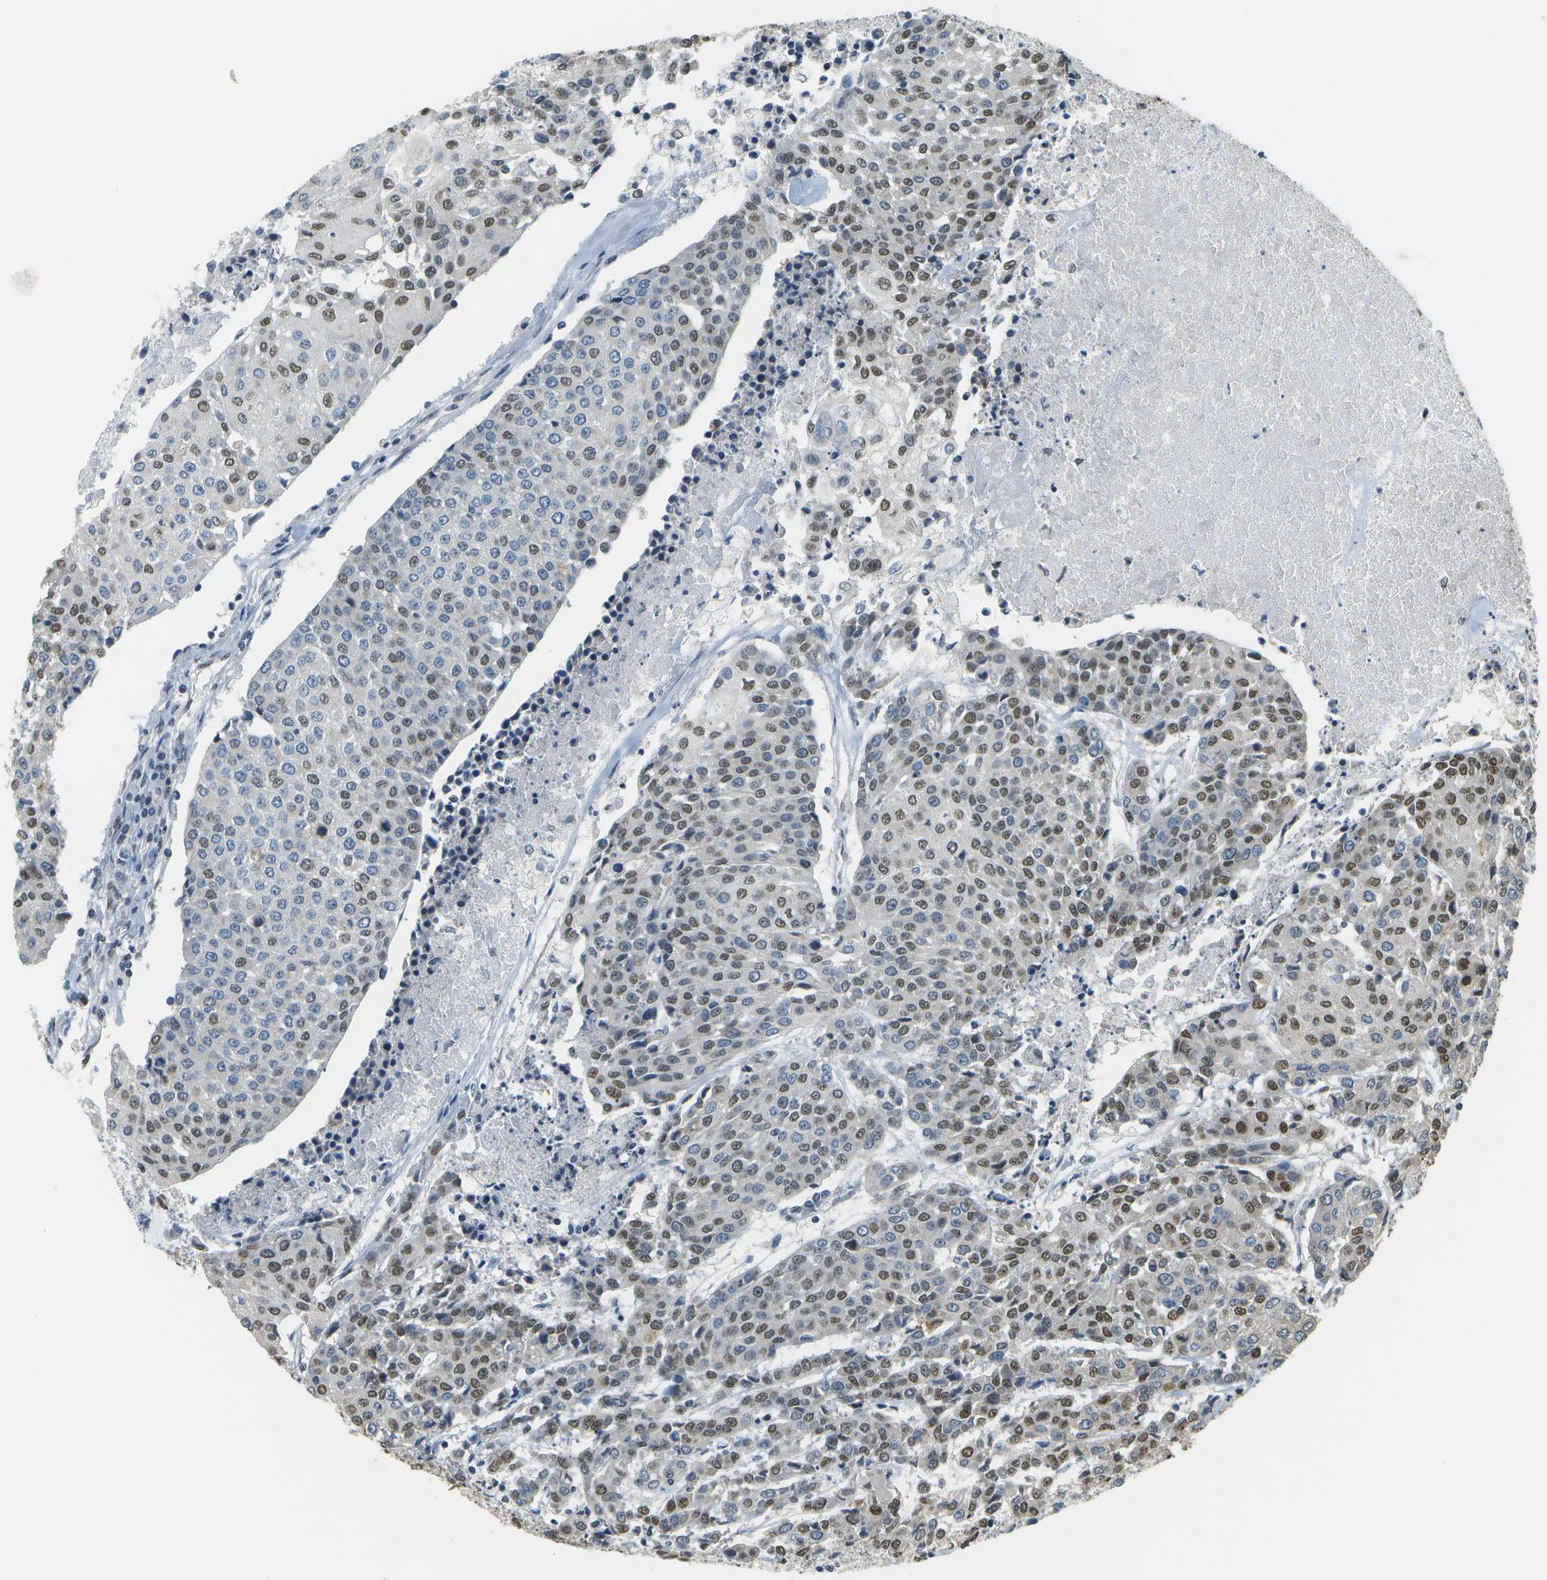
{"staining": {"intensity": "moderate", "quantity": "25%-75%", "location": "nuclear"}, "tissue": "urothelial cancer", "cell_type": "Tumor cells", "image_type": "cancer", "snomed": [{"axis": "morphology", "description": "Urothelial carcinoma, High grade"}, {"axis": "topography", "description": "Urinary bladder"}], "caption": "An immunohistochemistry image of neoplastic tissue is shown. Protein staining in brown shows moderate nuclear positivity in urothelial carcinoma (high-grade) within tumor cells.", "gene": "ABL2", "patient": {"sex": "female", "age": 85}}